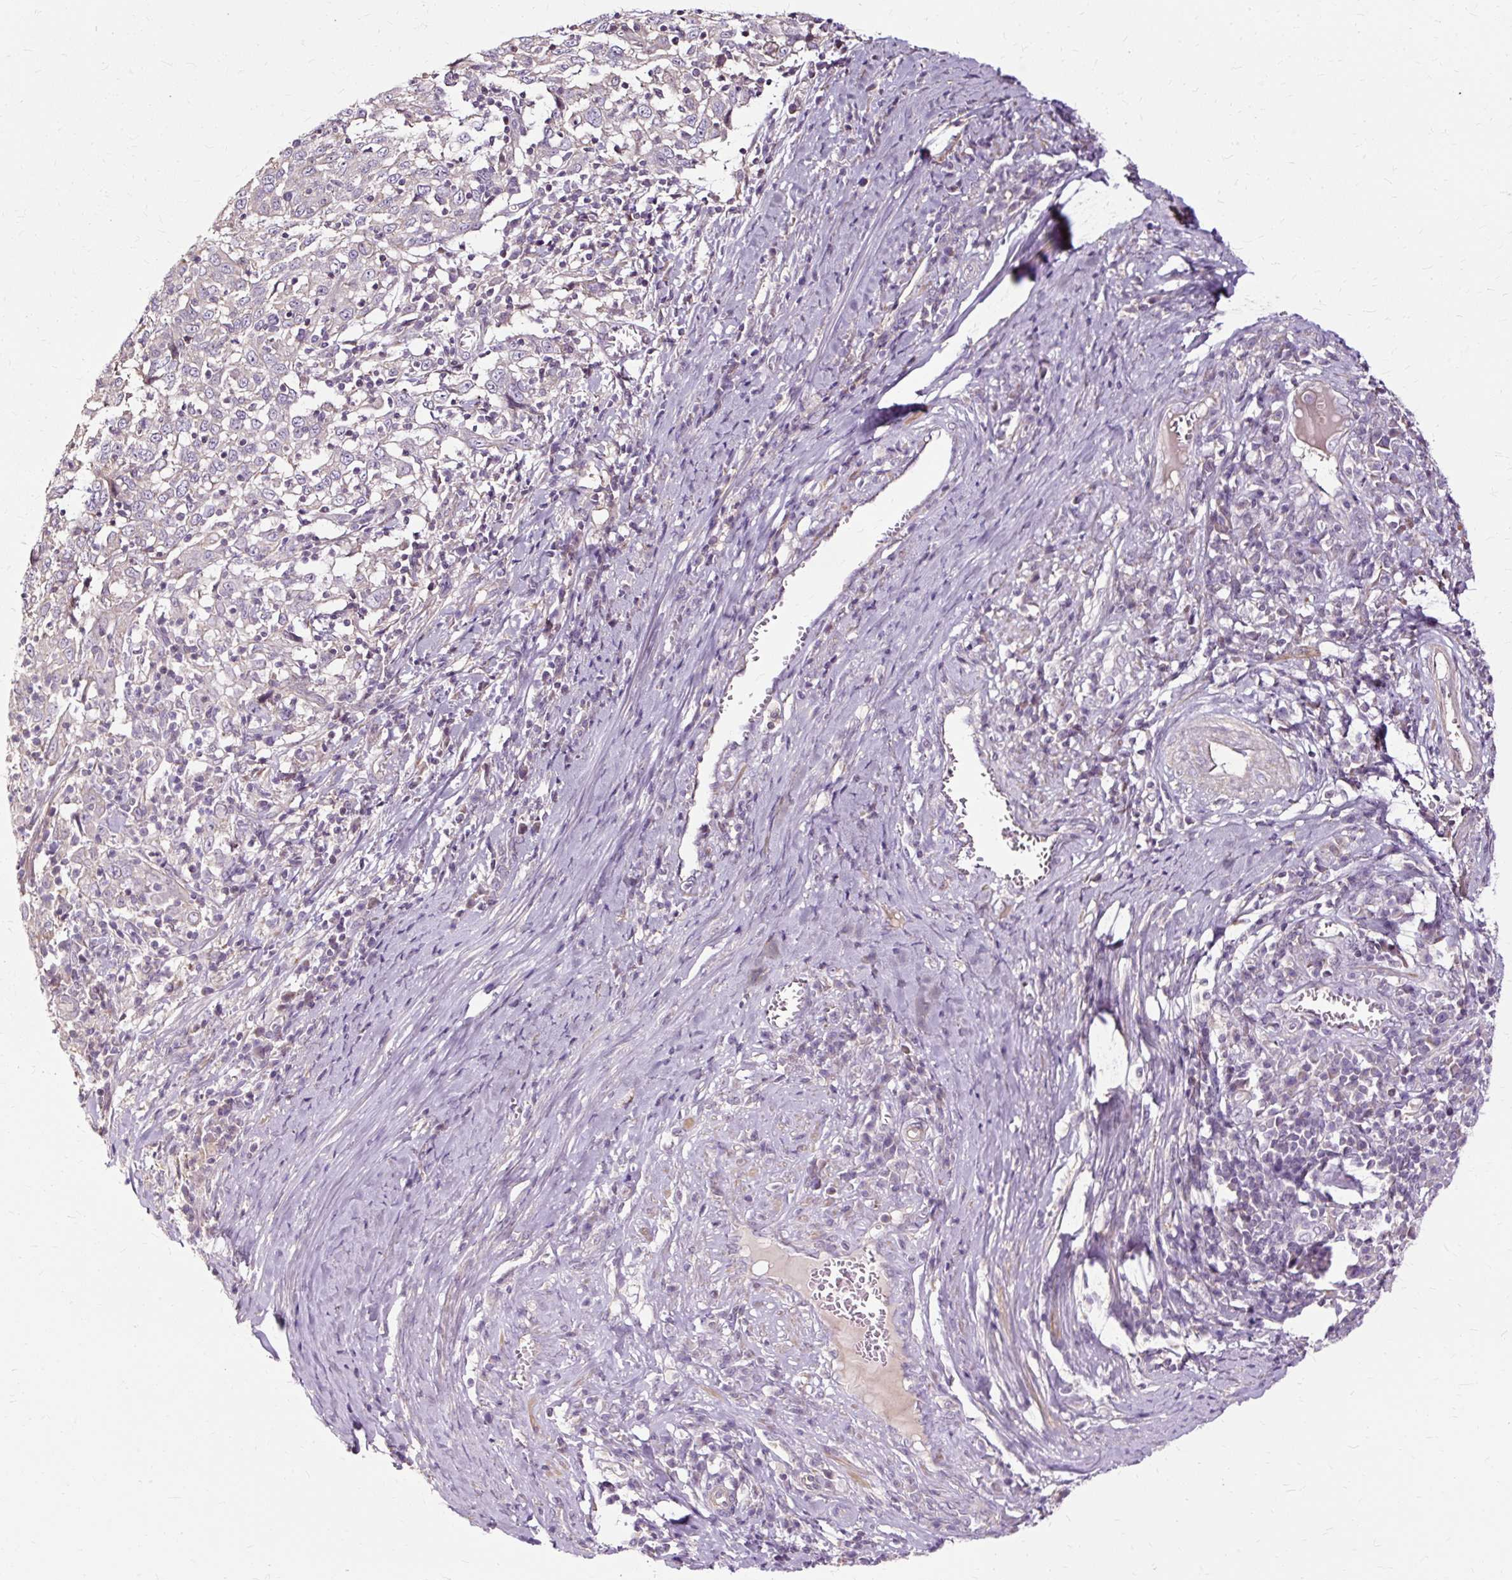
{"staining": {"intensity": "negative", "quantity": "none", "location": "none"}, "tissue": "cervical cancer", "cell_type": "Tumor cells", "image_type": "cancer", "snomed": [{"axis": "morphology", "description": "Squamous cell carcinoma, NOS"}, {"axis": "topography", "description": "Cervix"}], "caption": "Tumor cells show no significant protein expression in cervical cancer. (DAB (3,3'-diaminobenzidine) IHC visualized using brightfield microscopy, high magnification).", "gene": "TSPAN8", "patient": {"sex": "female", "age": 46}}